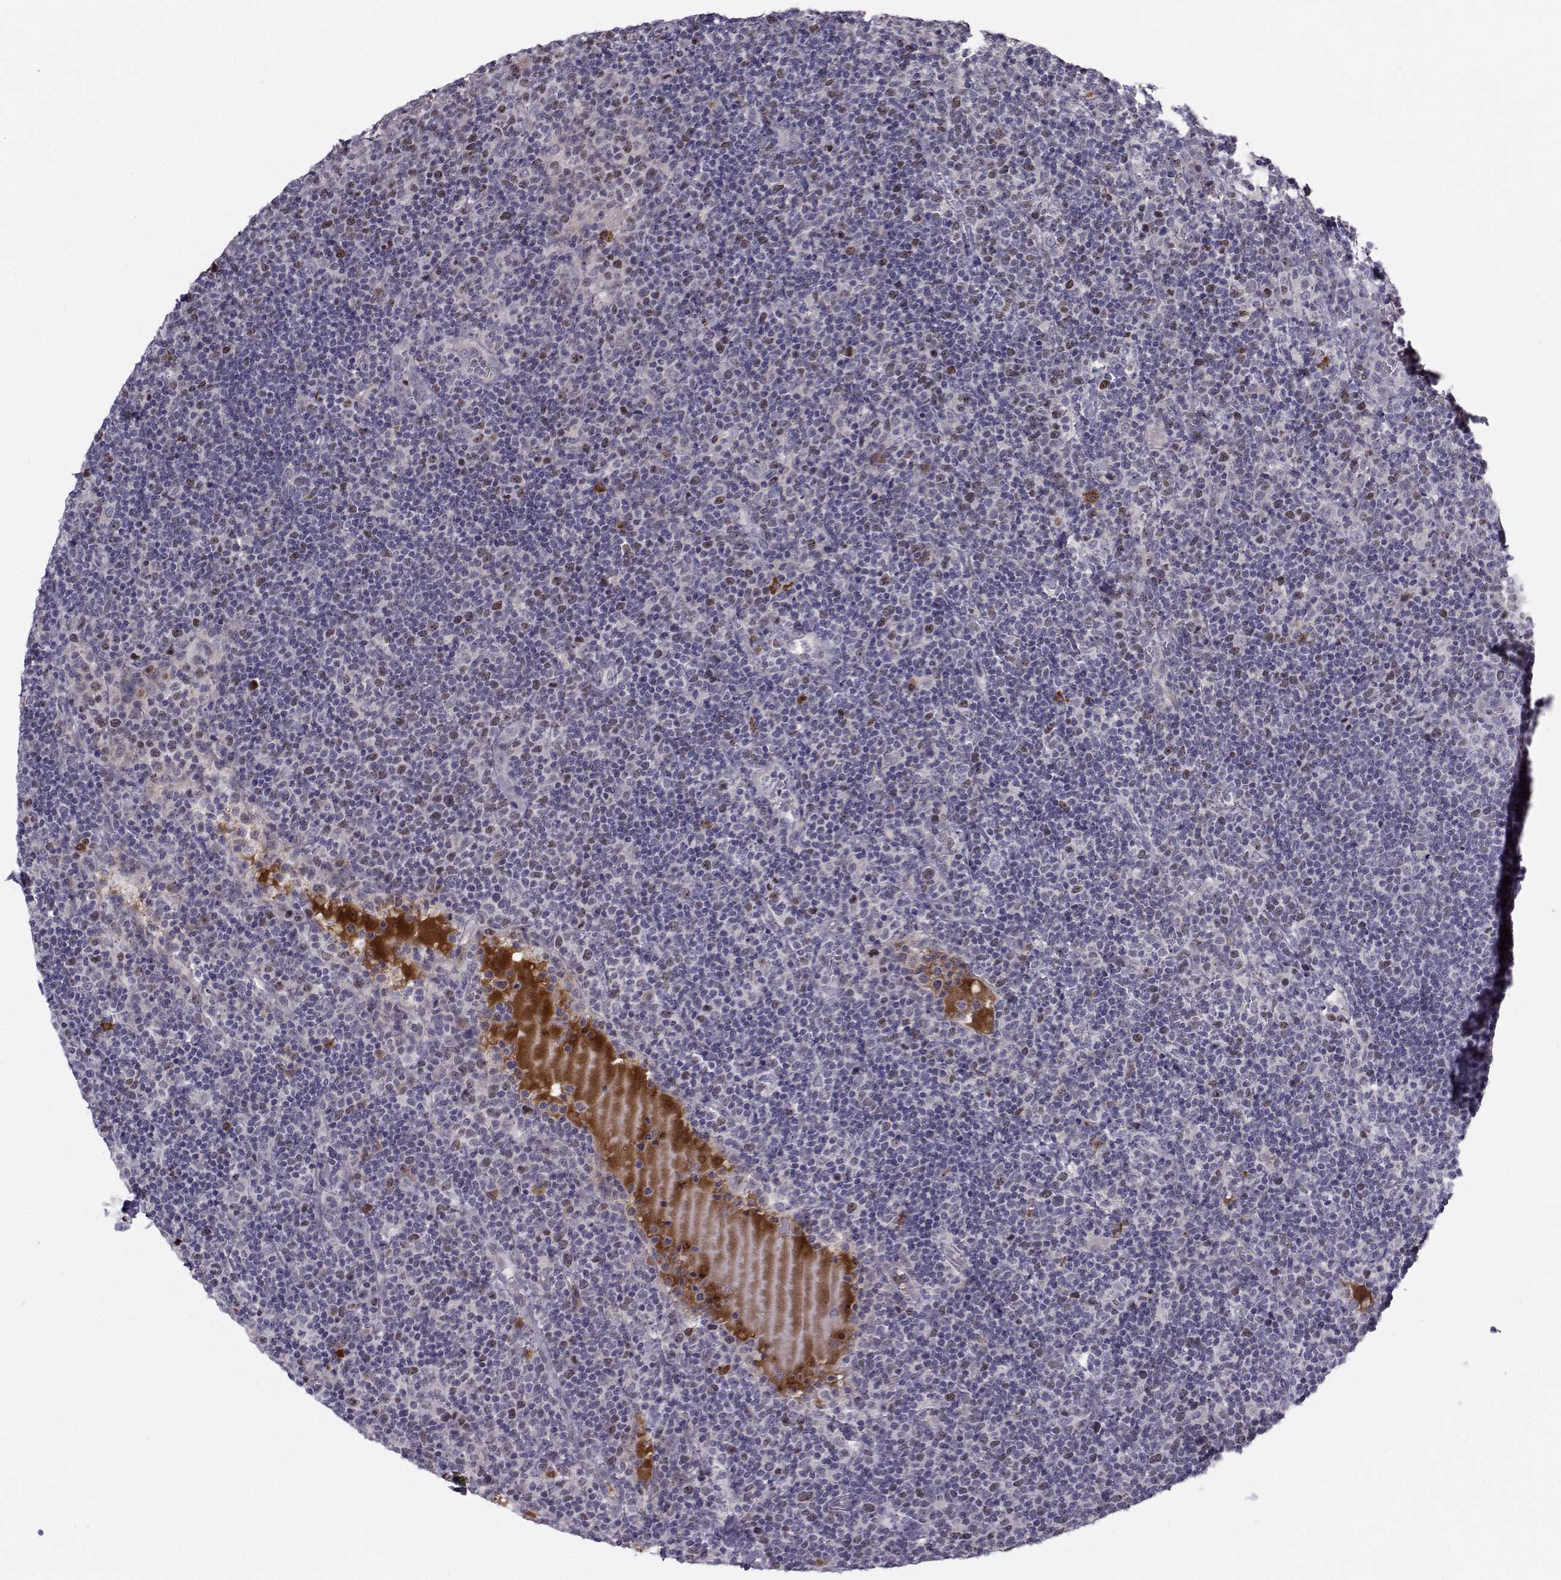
{"staining": {"intensity": "negative", "quantity": "none", "location": "none"}, "tissue": "lymphoma", "cell_type": "Tumor cells", "image_type": "cancer", "snomed": [{"axis": "morphology", "description": "Malignant lymphoma, non-Hodgkin's type, High grade"}, {"axis": "topography", "description": "Lymph node"}], "caption": "Immunohistochemistry micrograph of neoplastic tissue: lymphoma stained with DAB (3,3'-diaminobenzidine) shows no significant protein staining in tumor cells.", "gene": "LRP8", "patient": {"sex": "male", "age": 61}}